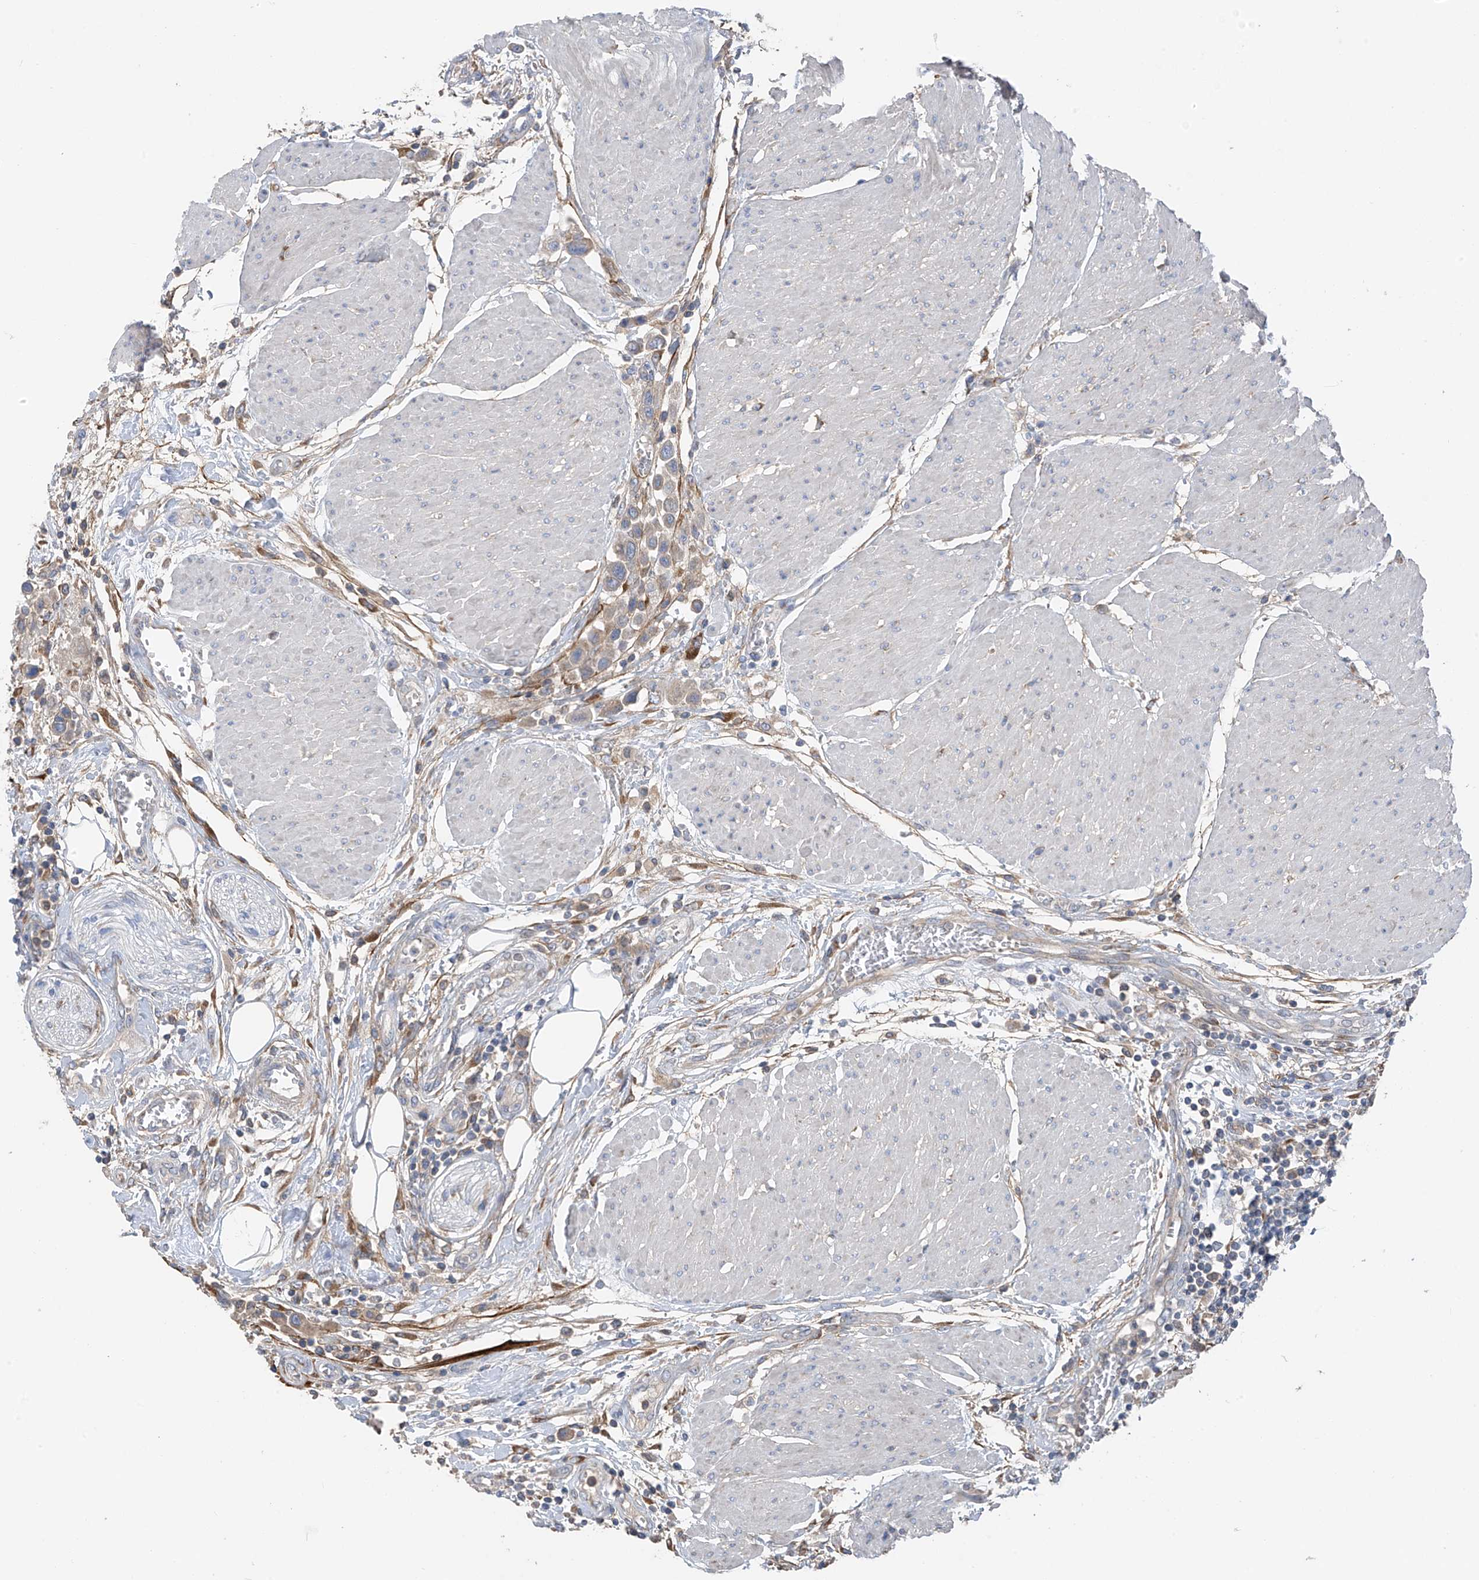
{"staining": {"intensity": "weak", "quantity": "<25%", "location": "cytoplasmic/membranous"}, "tissue": "urothelial cancer", "cell_type": "Tumor cells", "image_type": "cancer", "snomed": [{"axis": "morphology", "description": "Urothelial carcinoma, High grade"}, {"axis": "topography", "description": "Urinary bladder"}], "caption": "Immunohistochemical staining of human high-grade urothelial carcinoma demonstrates no significant positivity in tumor cells.", "gene": "GALNTL6", "patient": {"sex": "male", "age": 50}}